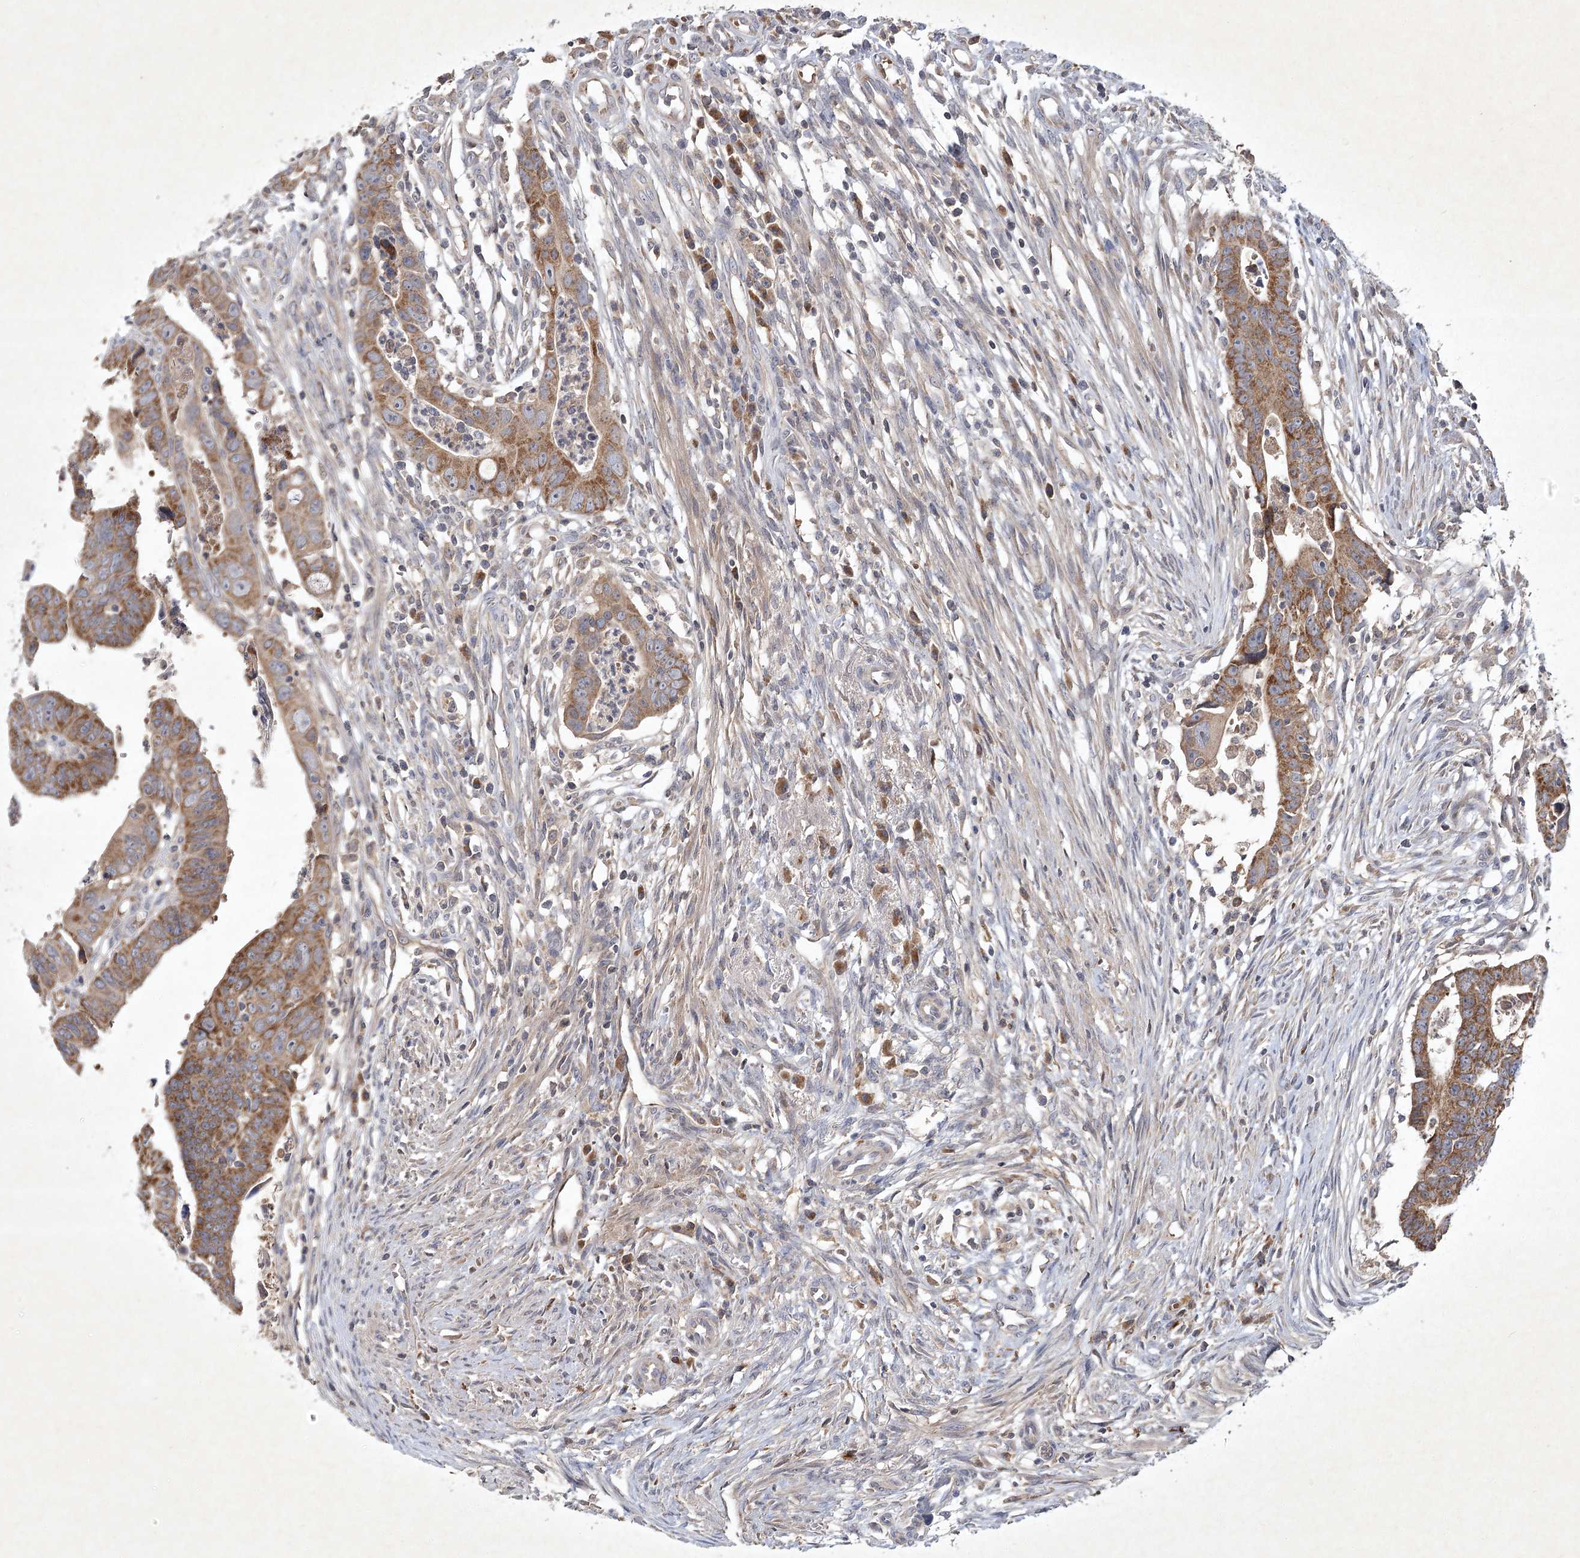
{"staining": {"intensity": "moderate", "quantity": ">75%", "location": "cytoplasmic/membranous"}, "tissue": "colorectal cancer", "cell_type": "Tumor cells", "image_type": "cancer", "snomed": [{"axis": "morphology", "description": "Adenocarcinoma, NOS"}, {"axis": "topography", "description": "Rectum"}], "caption": "Moderate cytoplasmic/membranous positivity is present in about >75% of tumor cells in adenocarcinoma (colorectal).", "gene": "PYROXD2", "patient": {"sex": "female", "age": 65}}